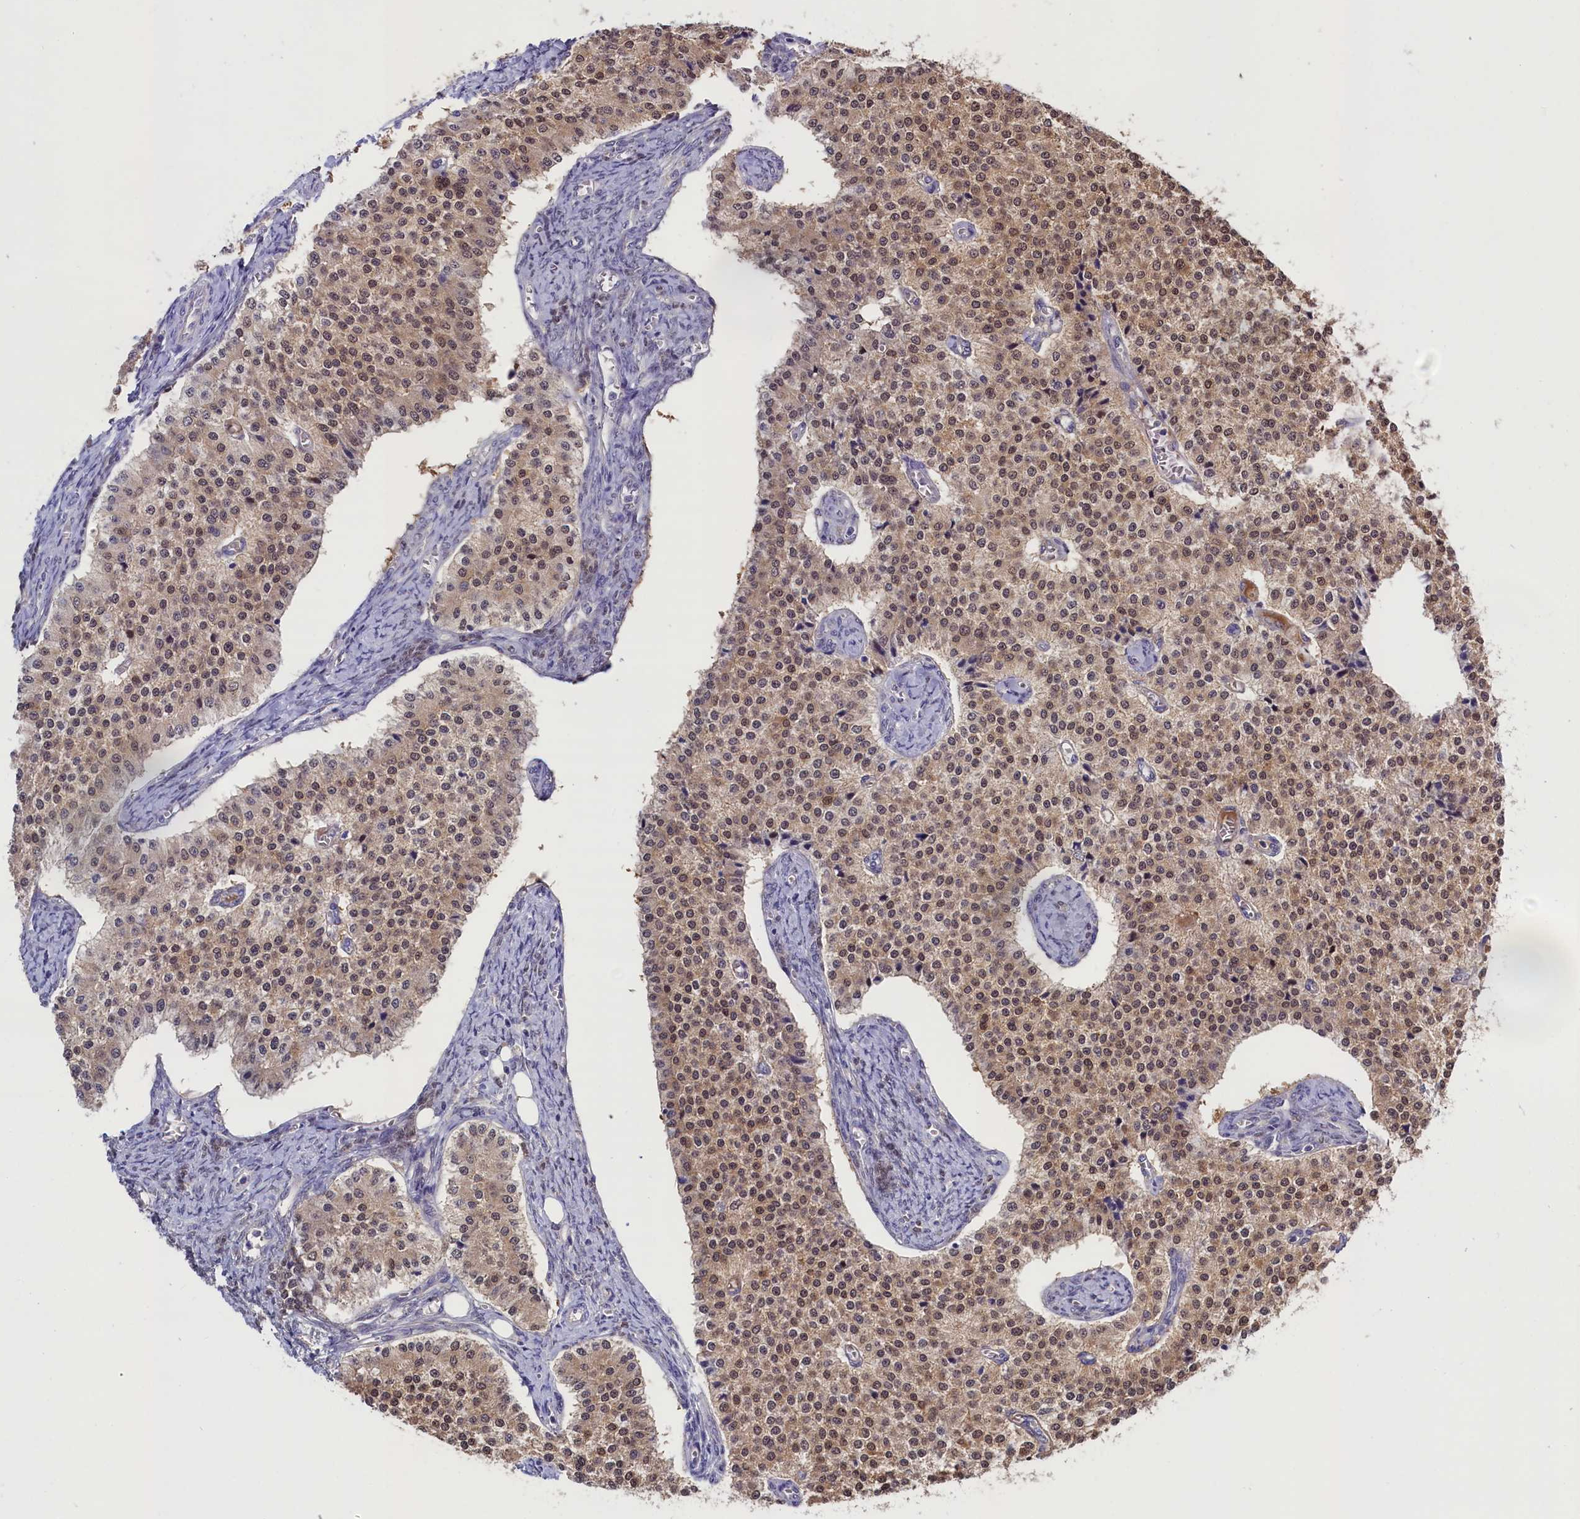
{"staining": {"intensity": "weak", "quantity": ">75%", "location": "cytoplasmic/membranous,nuclear"}, "tissue": "carcinoid", "cell_type": "Tumor cells", "image_type": "cancer", "snomed": [{"axis": "morphology", "description": "Carcinoid, malignant, NOS"}, {"axis": "topography", "description": "Colon"}], "caption": "Immunohistochemistry image of human malignant carcinoid stained for a protein (brown), which displays low levels of weak cytoplasmic/membranous and nuclear expression in approximately >75% of tumor cells.", "gene": "C11orf54", "patient": {"sex": "female", "age": 52}}